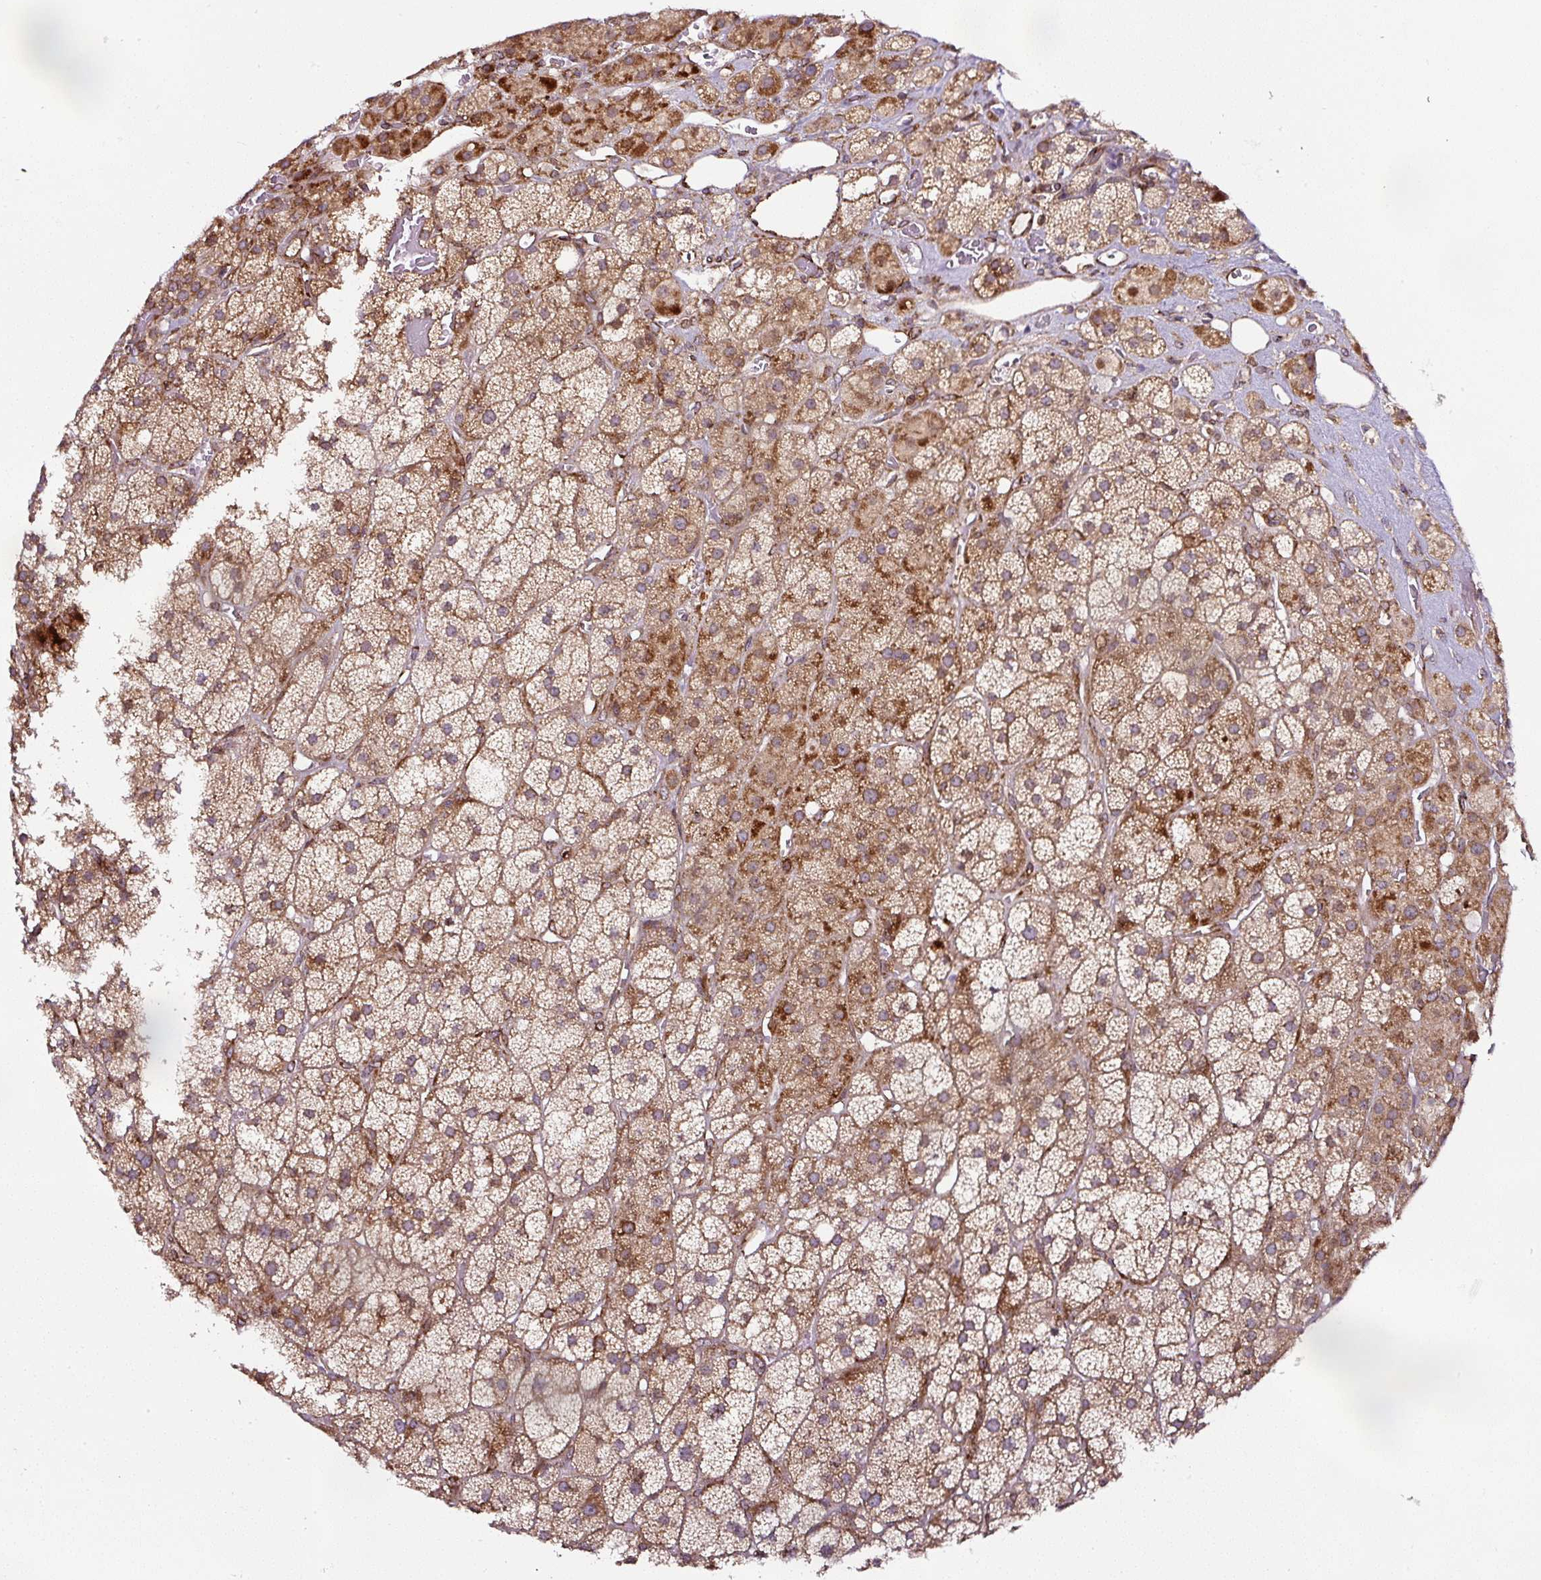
{"staining": {"intensity": "moderate", "quantity": ">75%", "location": "cytoplasmic/membranous"}, "tissue": "adrenal gland", "cell_type": "Glandular cells", "image_type": "normal", "snomed": [{"axis": "morphology", "description": "Normal tissue, NOS"}, {"axis": "topography", "description": "Adrenal gland"}], "caption": "A brown stain labels moderate cytoplasmic/membranous expression of a protein in glandular cells of unremarkable human adrenal gland.", "gene": "KDM4E", "patient": {"sex": "male", "age": 57}}